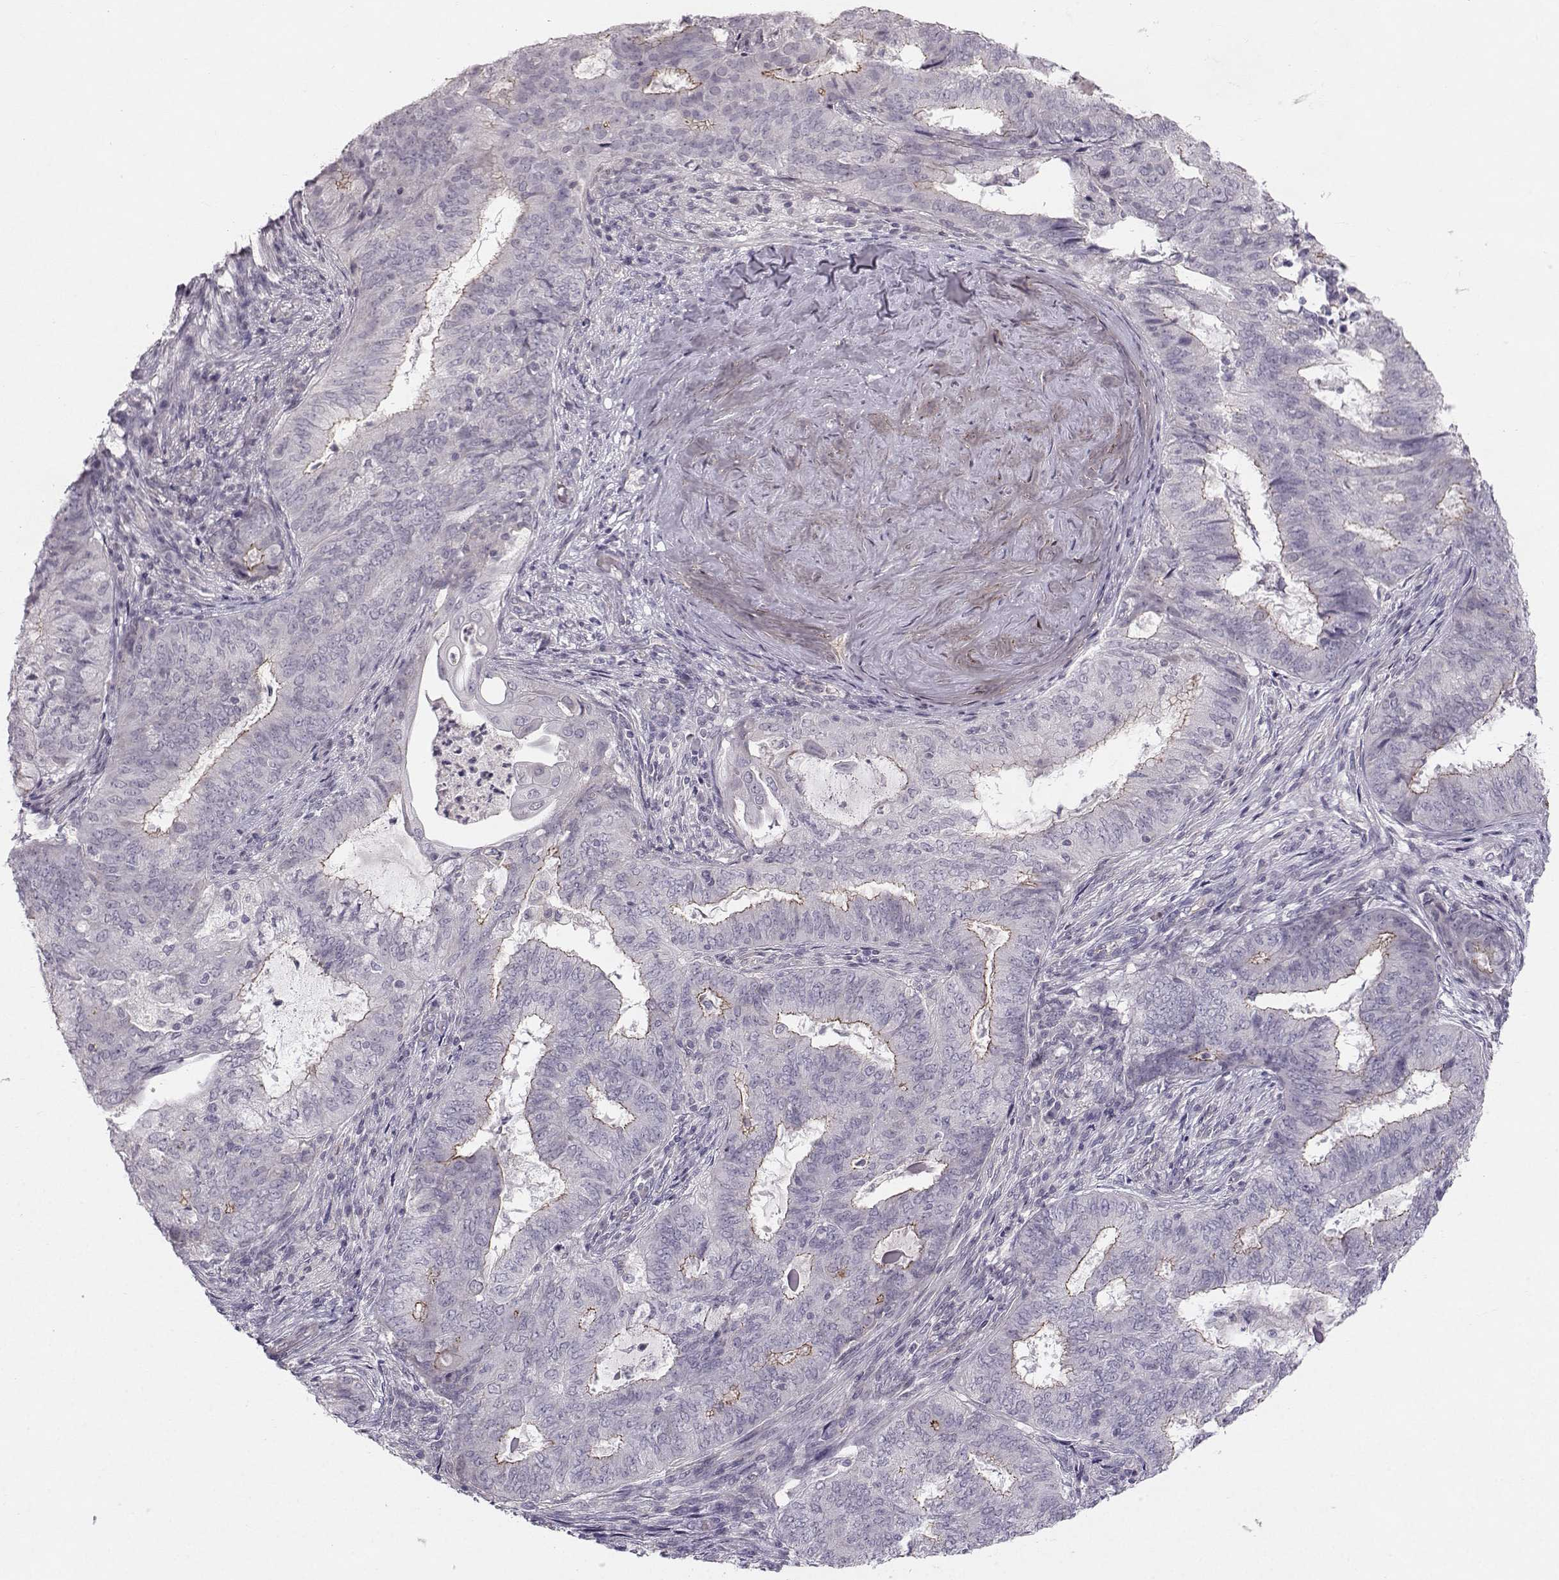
{"staining": {"intensity": "moderate", "quantity": "<25%", "location": "cytoplasmic/membranous"}, "tissue": "endometrial cancer", "cell_type": "Tumor cells", "image_type": "cancer", "snomed": [{"axis": "morphology", "description": "Adenocarcinoma, NOS"}, {"axis": "topography", "description": "Endometrium"}], "caption": "Endometrial cancer (adenocarcinoma) tissue exhibits moderate cytoplasmic/membranous expression in about <25% of tumor cells, visualized by immunohistochemistry. The staining is performed using DAB brown chromogen to label protein expression. The nuclei are counter-stained blue using hematoxylin.", "gene": "MAST1", "patient": {"sex": "female", "age": 62}}